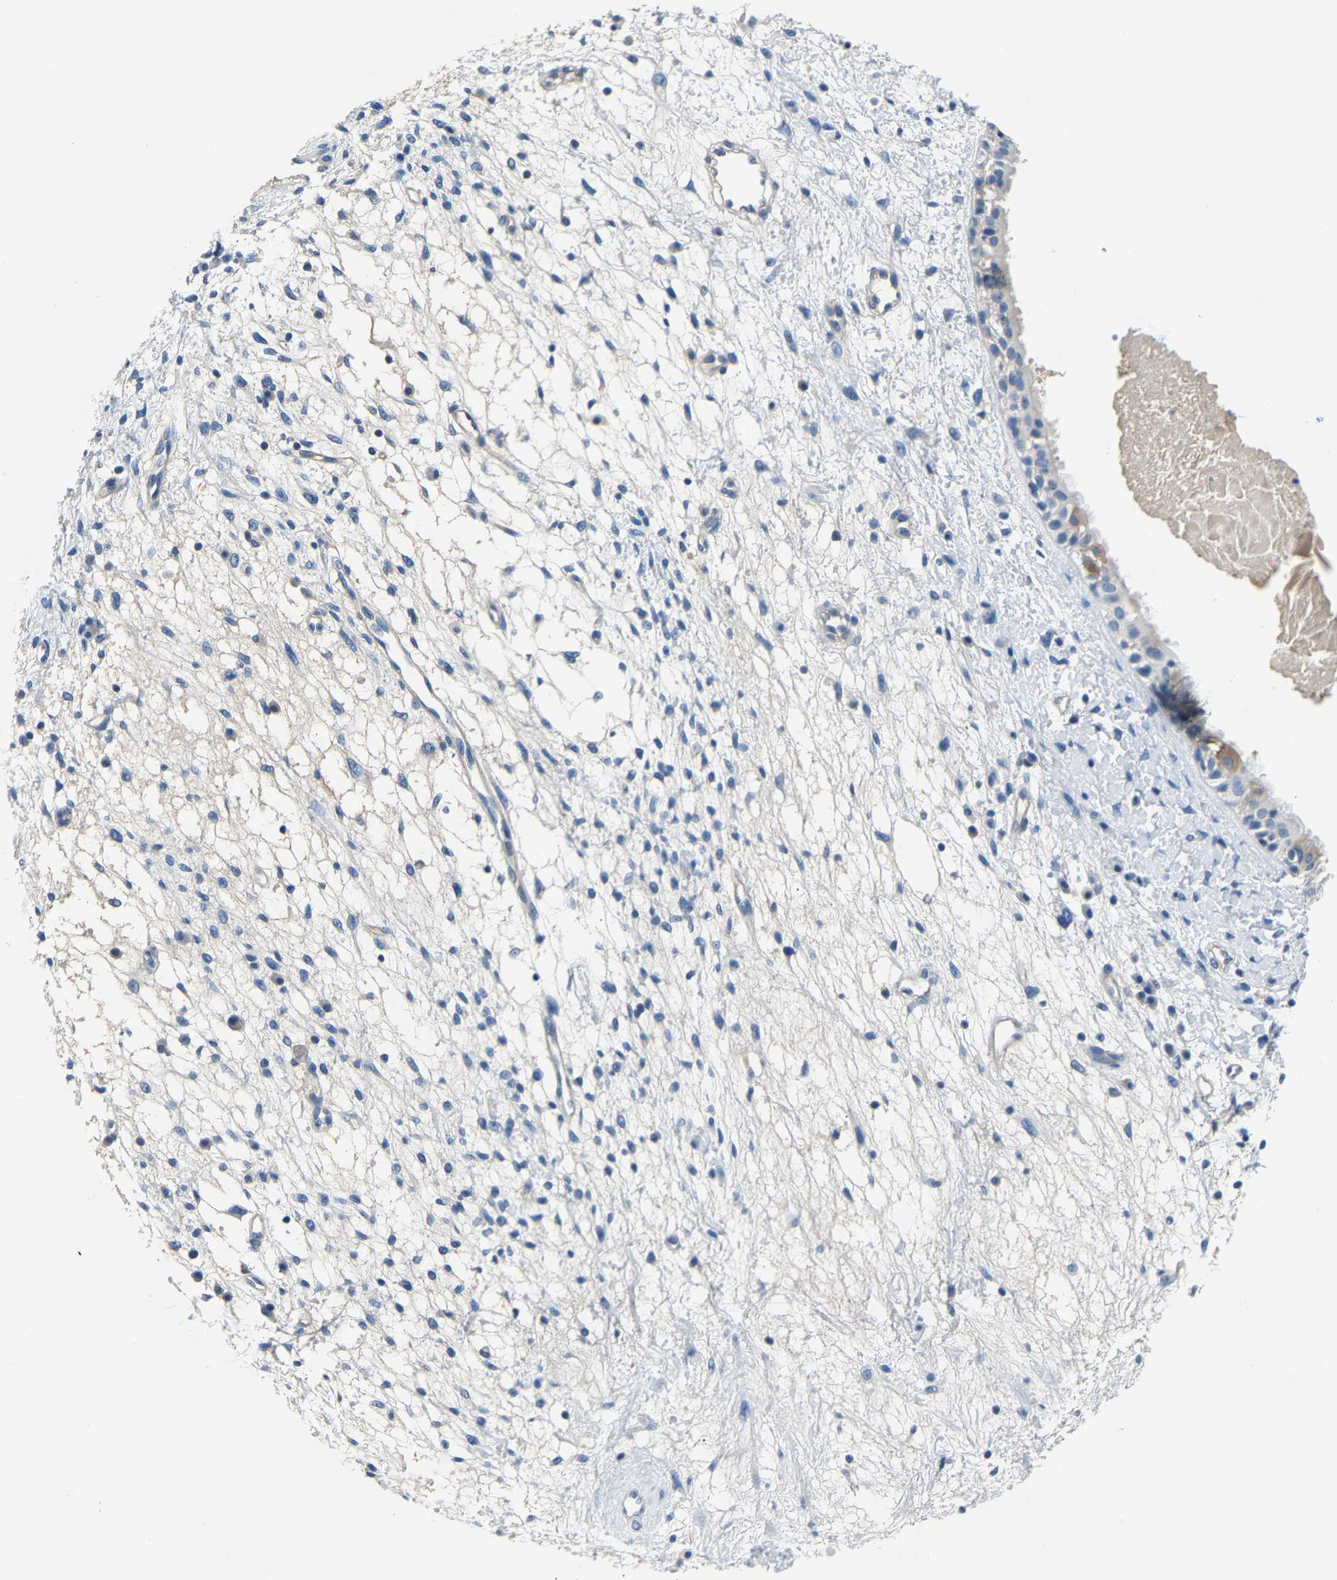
{"staining": {"intensity": "moderate", "quantity": "<25%", "location": "cytoplasmic/membranous"}, "tissue": "nasopharynx", "cell_type": "Respiratory epithelial cells", "image_type": "normal", "snomed": [{"axis": "morphology", "description": "Normal tissue, NOS"}, {"axis": "topography", "description": "Nasopharynx"}], "caption": "This is a micrograph of immunohistochemistry (IHC) staining of unremarkable nasopharynx, which shows moderate staining in the cytoplasmic/membranous of respiratory epithelial cells.", "gene": "DNAAF5", "patient": {"sex": "male", "age": 22}}